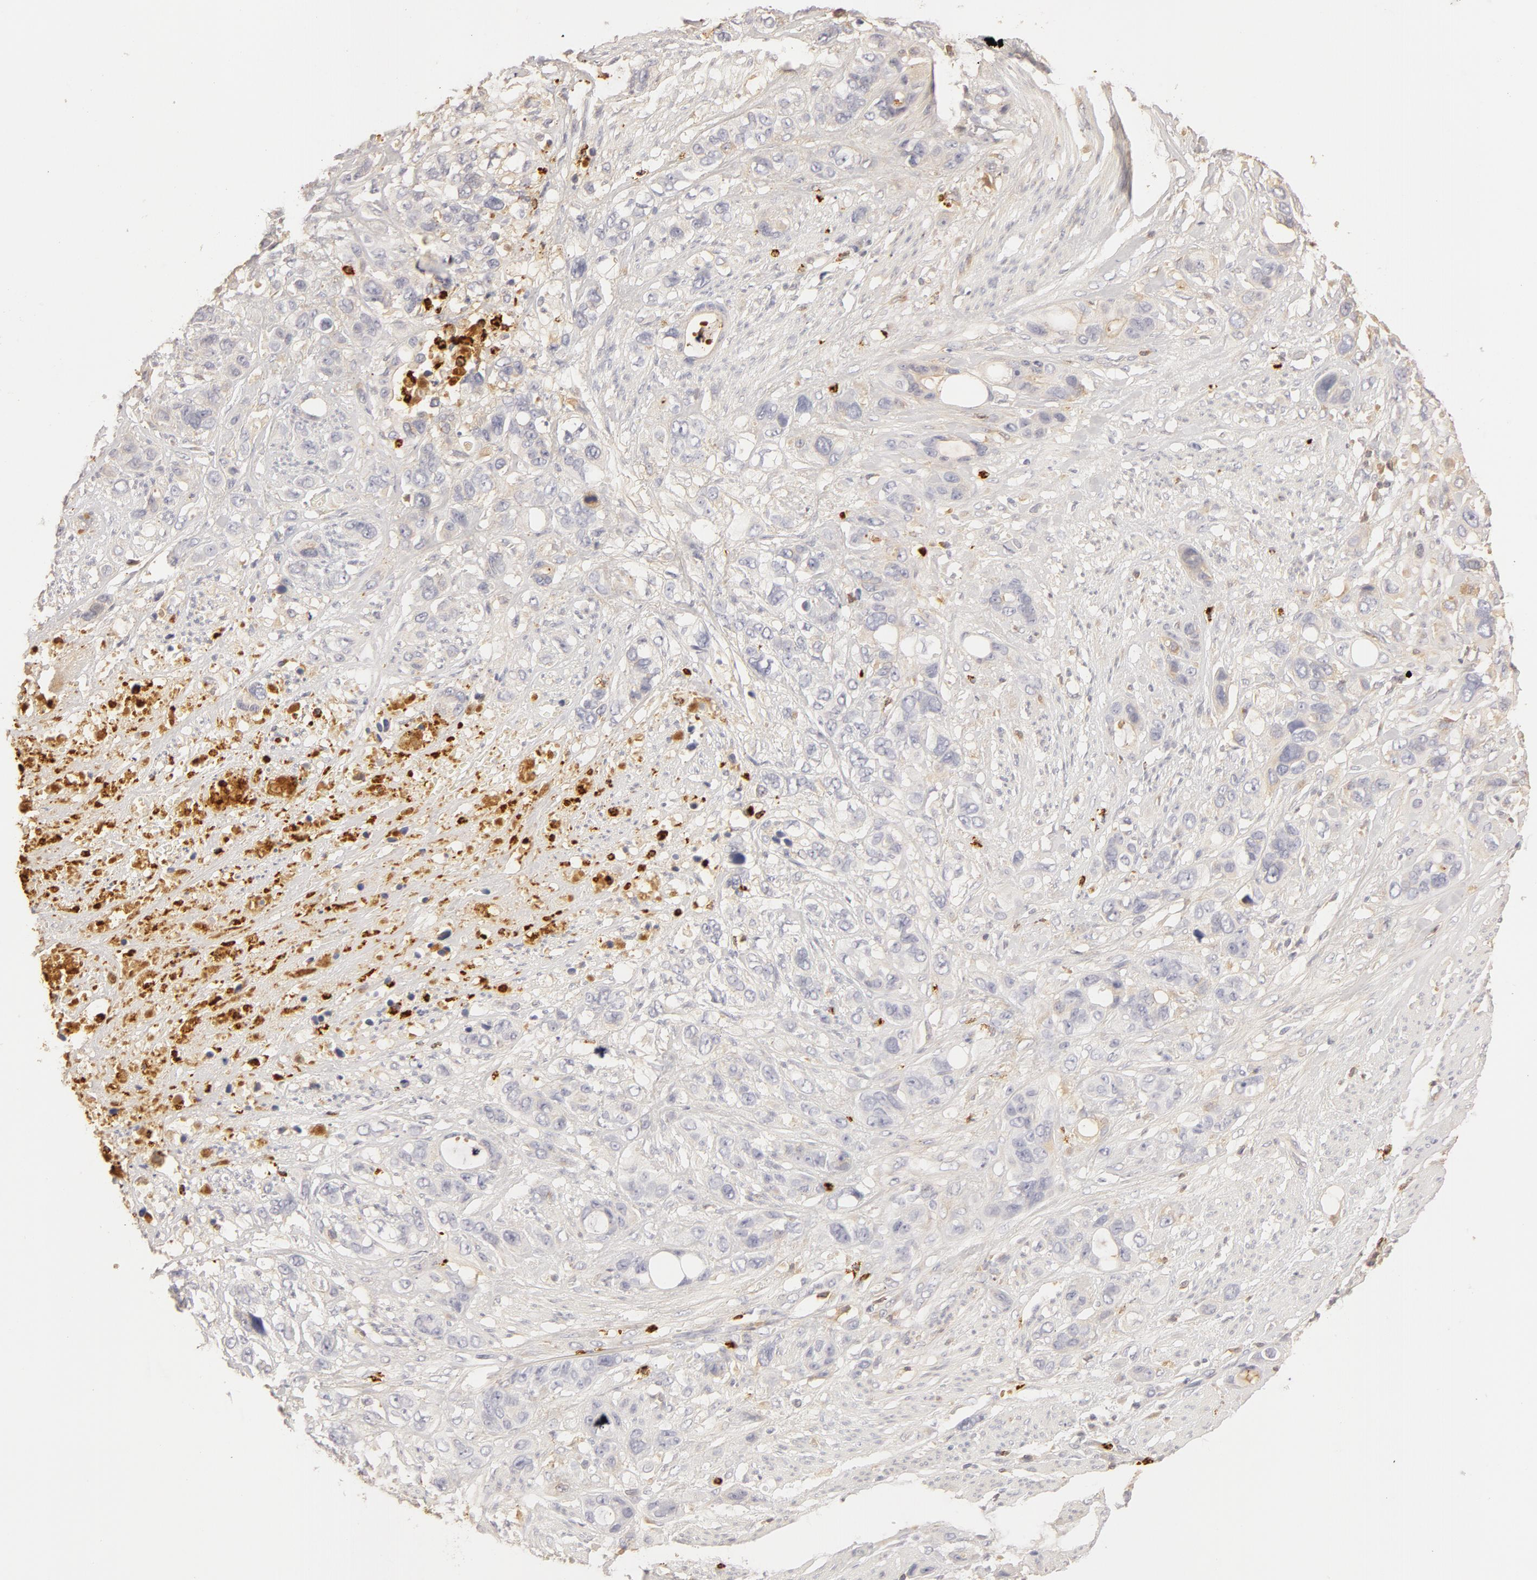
{"staining": {"intensity": "weak", "quantity": "<25%", "location": "cytoplasmic/membranous"}, "tissue": "stomach cancer", "cell_type": "Tumor cells", "image_type": "cancer", "snomed": [{"axis": "morphology", "description": "Adenocarcinoma, NOS"}, {"axis": "topography", "description": "Stomach, upper"}], "caption": "DAB immunohistochemical staining of stomach cancer demonstrates no significant staining in tumor cells.", "gene": "C1R", "patient": {"sex": "male", "age": 47}}